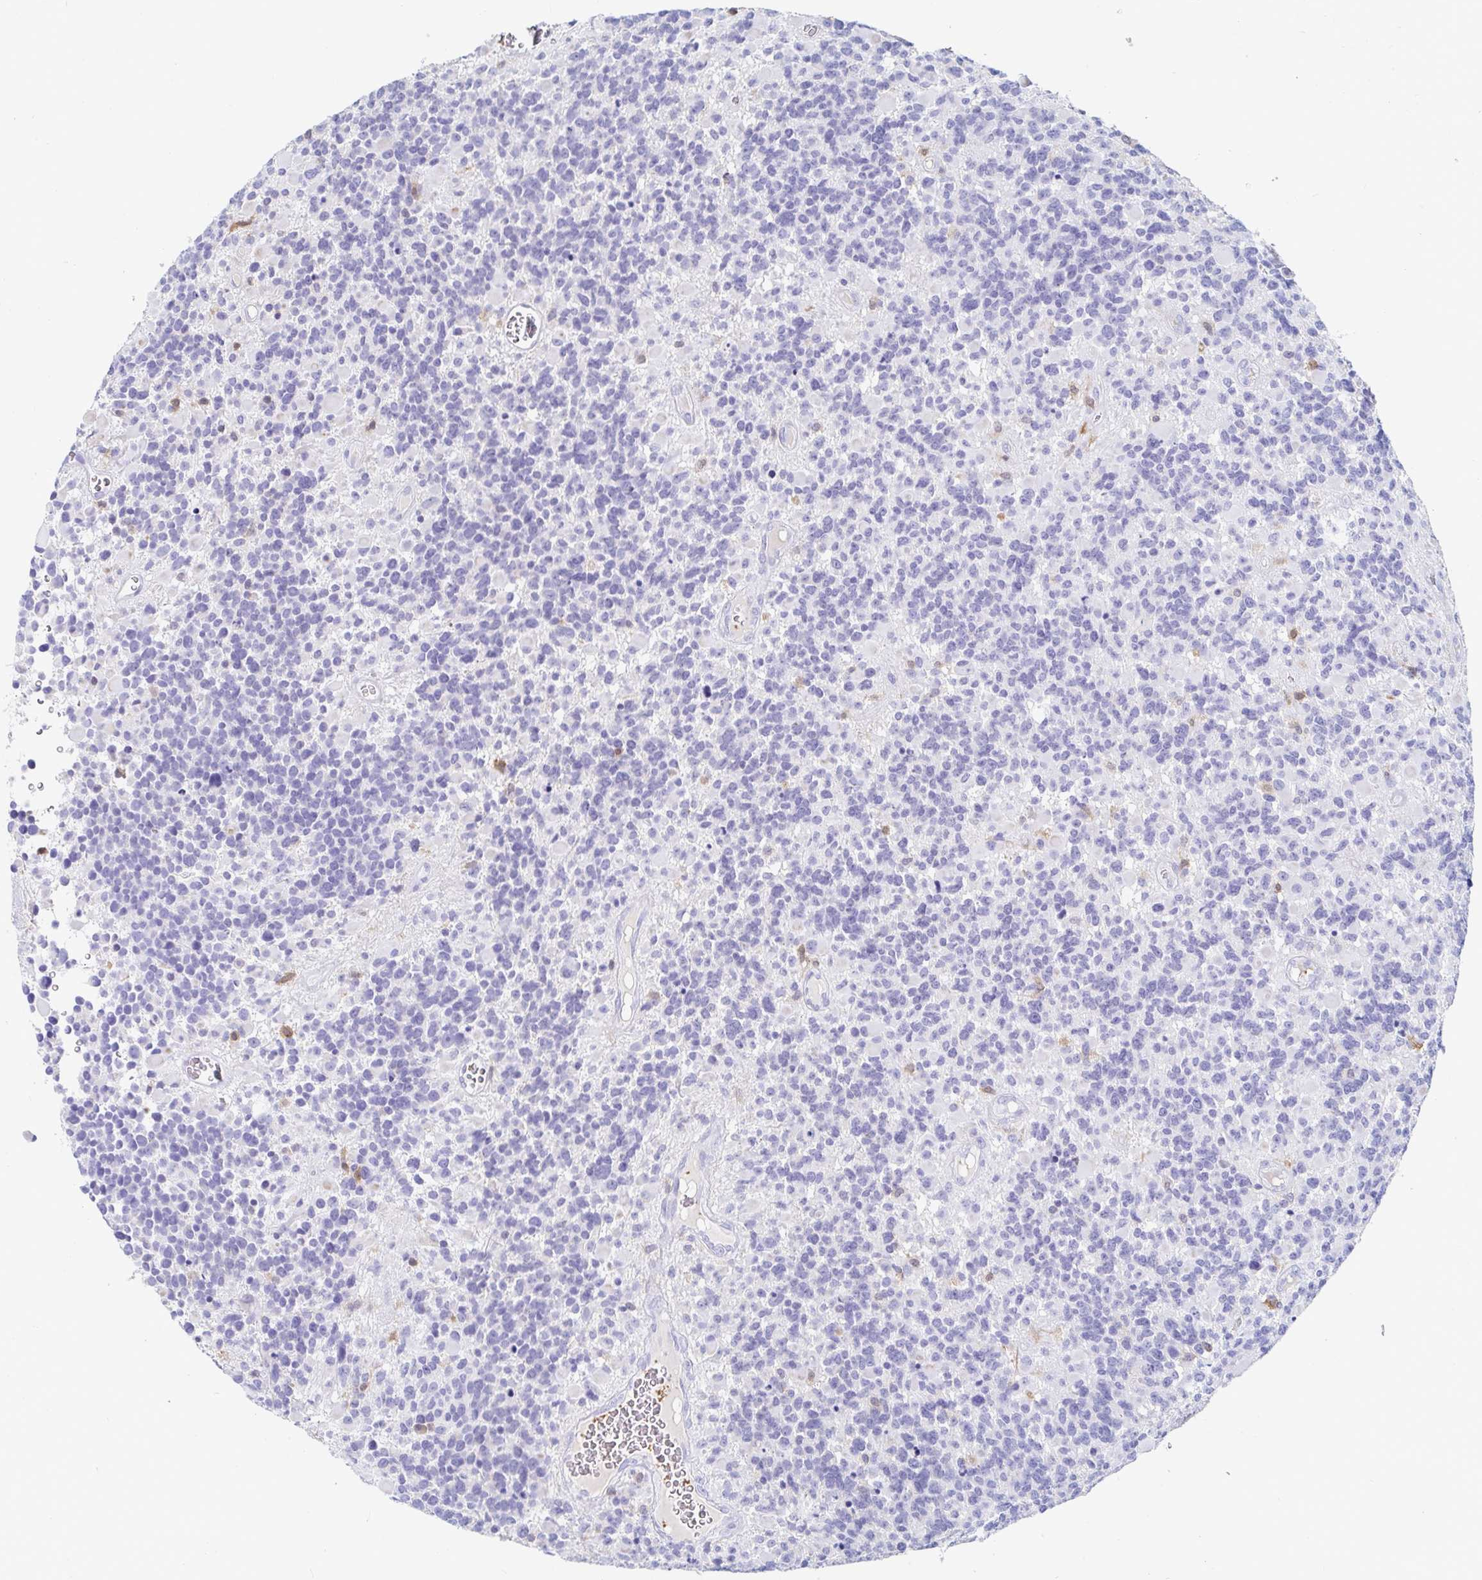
{"staining": {"intensity": "negative", "quantity": "none", "location": "none"}, "tissue": "glioma", "cell_type": "Tumor cells", "image_type": "cancer", "snomed": [{"axis": "morphology", "description": "Glioma, malignant, High grade"}, {"axis": "topography", "description": "Brain"}], "caption": "Immunohistochemistry photomicrograph of neoplastic tissue: human malignant glioma (high-grade) stained with DAB (3,3'-diaminobenzidine) exhibits no significant protein positivity in tumor cells. (Brightfield microscopy of DAB immunohistochemistry (IHC) at high magnification).", "gene": "OR2A4", "patient": {"sex": "female", "age": 40}}